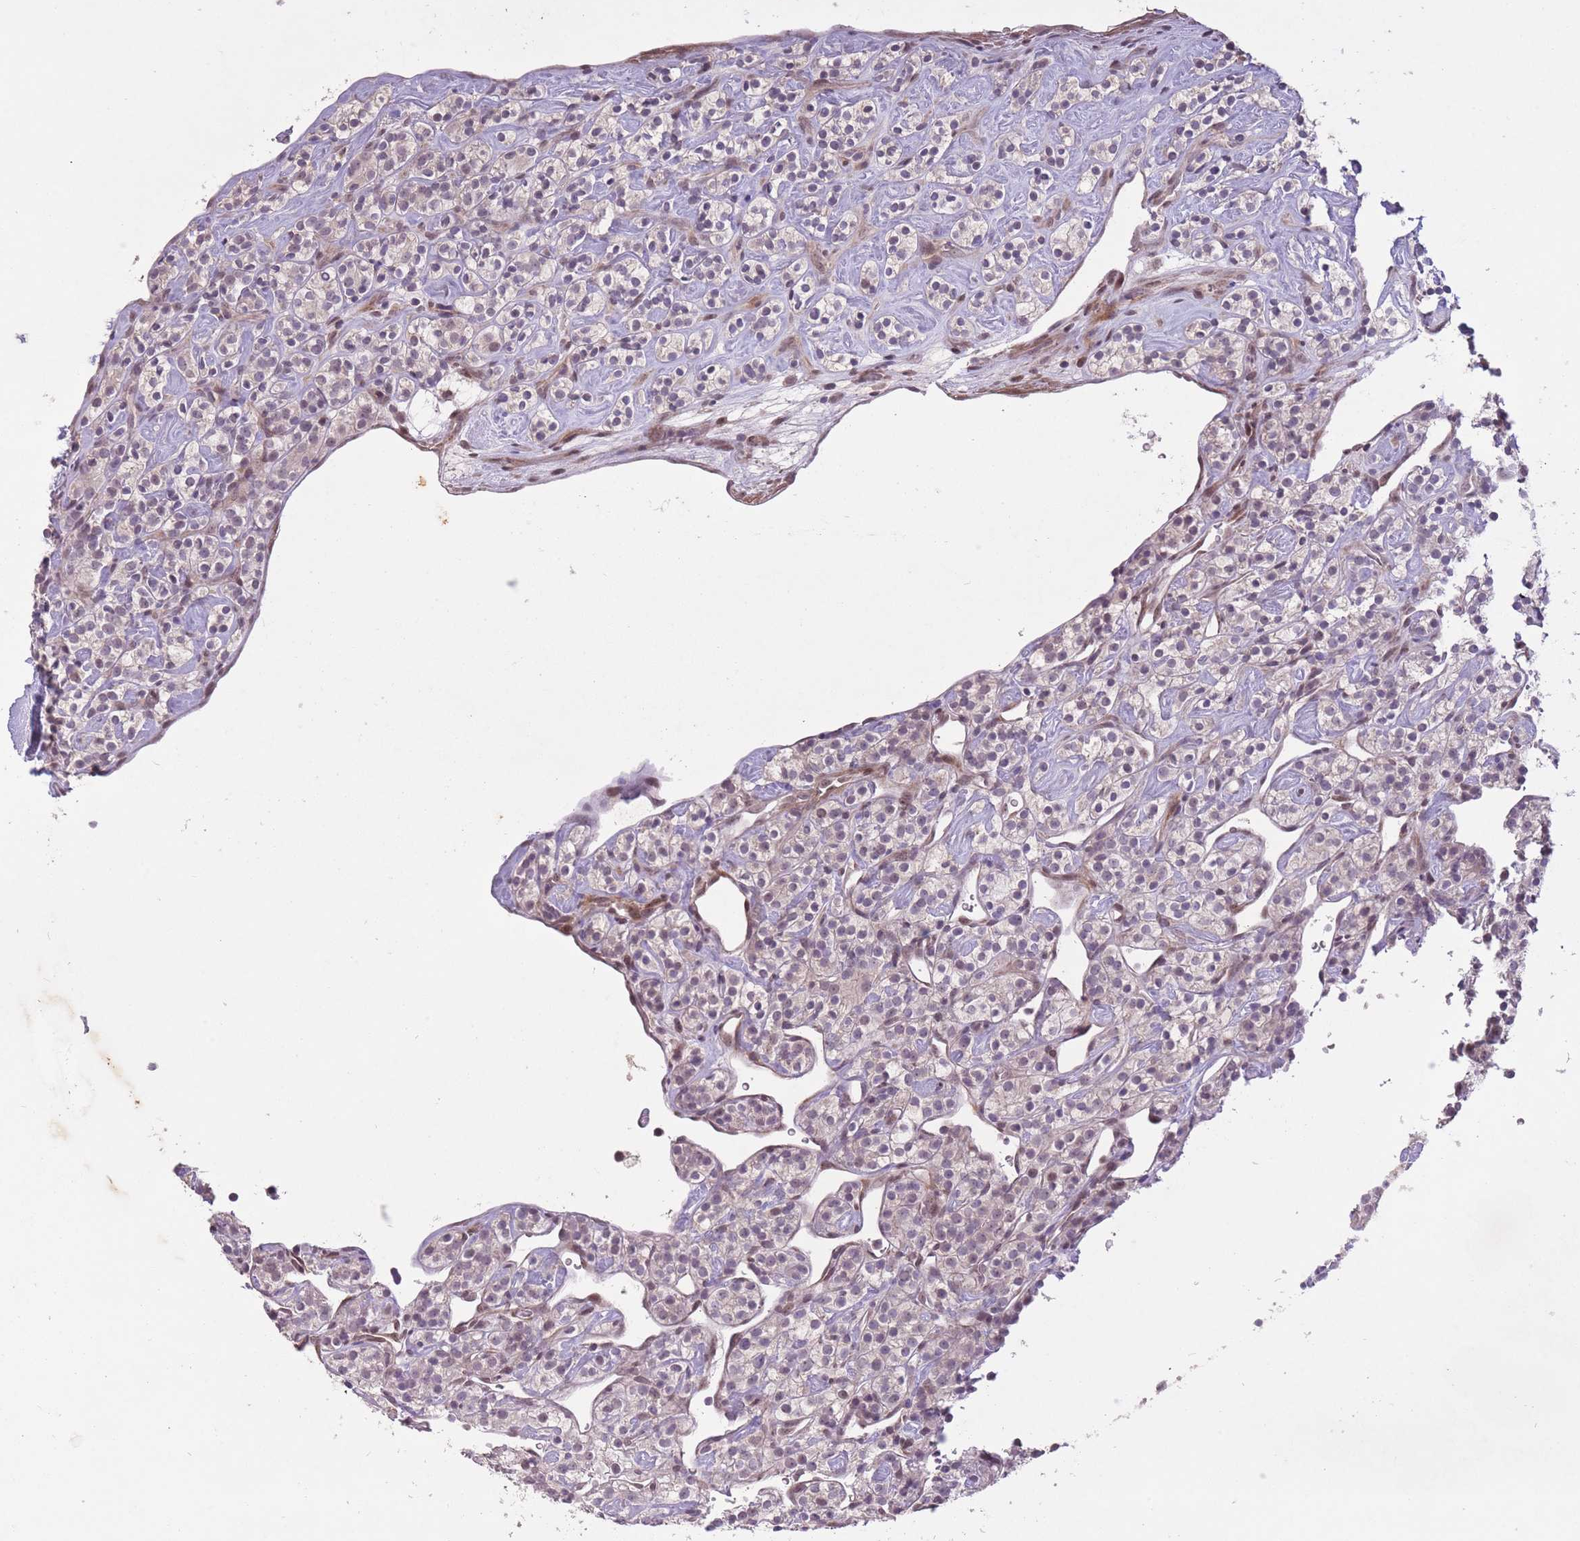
{"staining": {"intensity": "negative", "quantity": "none", "location": "none"}, "tissue": "renal cancer", "cell_type": "Tumor cells", "image_type": "cancer", "snomed": [{"axis": "morphology", "description": "Adenocarcinoma, NOS"}, {"axis": "topography", "description": "Kidney"}], "caption": "There is no significant expression in tumor cells of renal cancer. (DAB (3,3'-diaminobenzidine) IHC with hematoxylin counter stain).", "gene": "CBX6", "patient": {"sex": "male", "age": 77}}